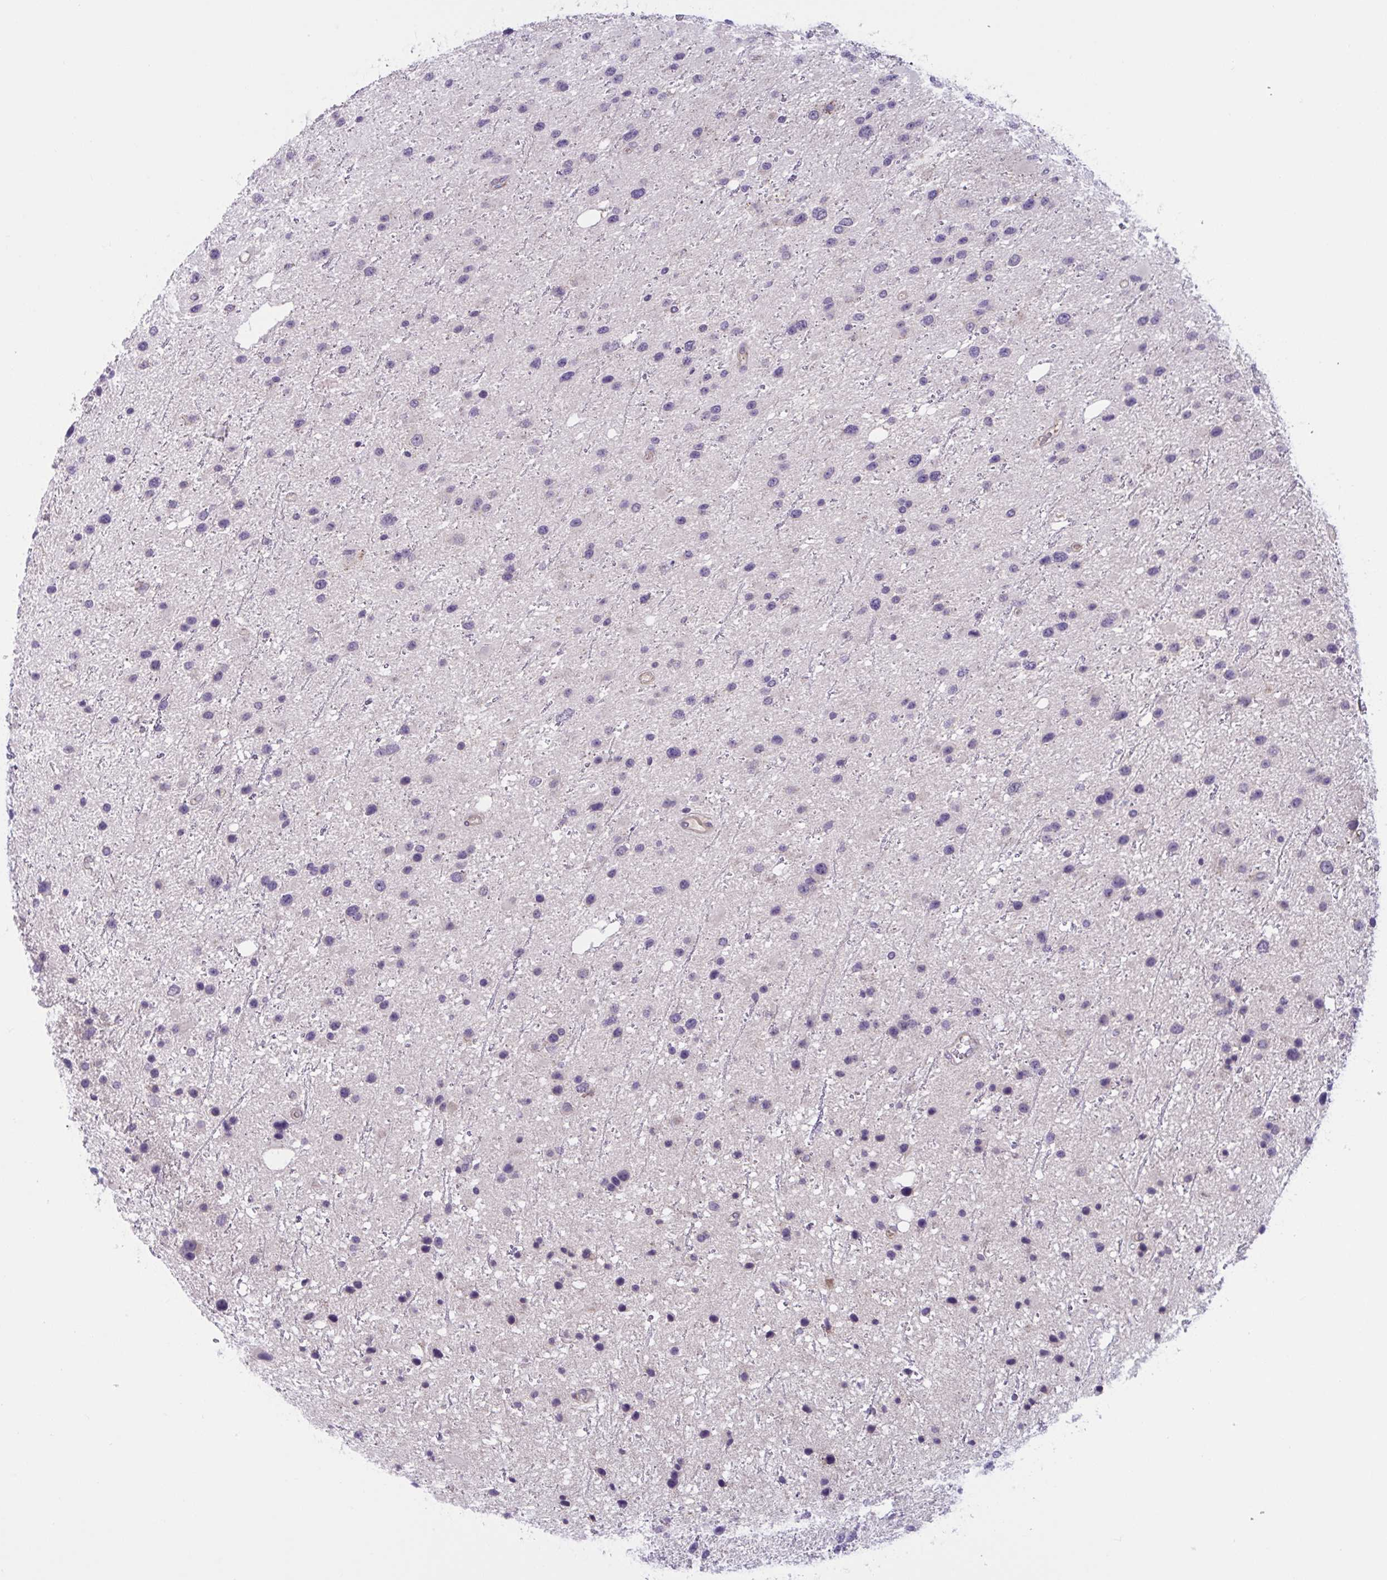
{"staining": {"intensity": "negative", "quantity": "none", "location": "none"}, "tissue": "glioma", "cell_type": "Tumor cells", "image_type": "cancer", "snomed": [{"axis": "morphology", "description": "Glioma, malignant, Low grade"}, {"axis": "topography", "description": "Brain"}], "caption": "This is an immunohistochemistry (IHC) photomicrograph of human malignant glioma (low-grade). There is no positivity in tumor cells.", "gene": "WNT9B", "patient": {"sex": "female", "age": 32}}